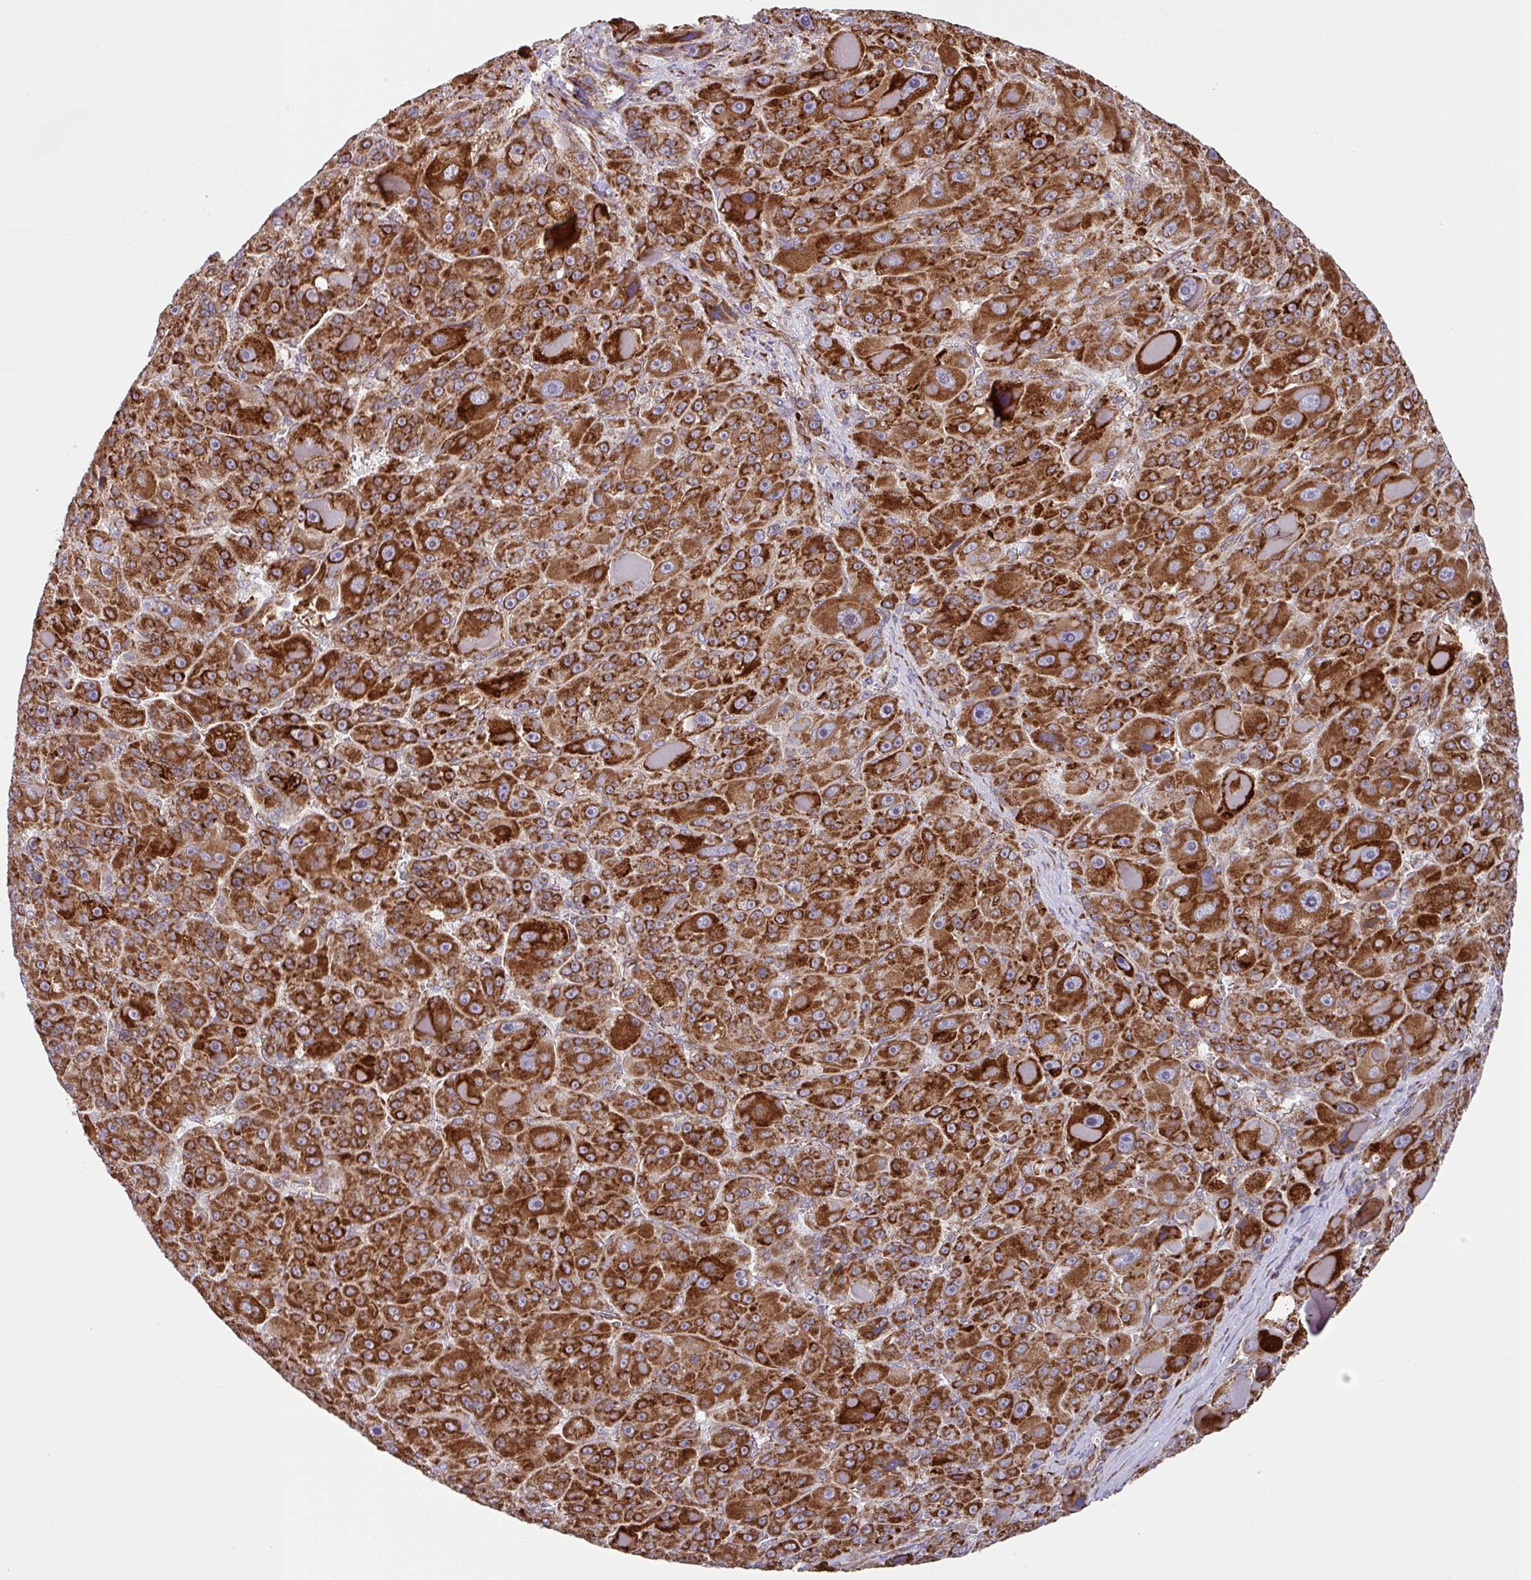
{"staining": {"intensity": "strong", "quantity": ">75%", "location": "cytoplasmic/membranous"}, "tissue": "liver cancer", "cell_type": "Tumor cells", "image_type": "cancer", "snomed": [{"axis": "morphology", "description": "Carcinoma, Hepatocellular, NOS"}, {"axis": "topography", "description": "Liver"}], "caption": "The image demonstrates a brown stain indicating the presence of a protein in the cytoplasmic/membranous of tumor cells in hepatocellular carcinoma (liver).", "gene": "SLC39A7", "patient": {"sex": "male", "age": 76}}